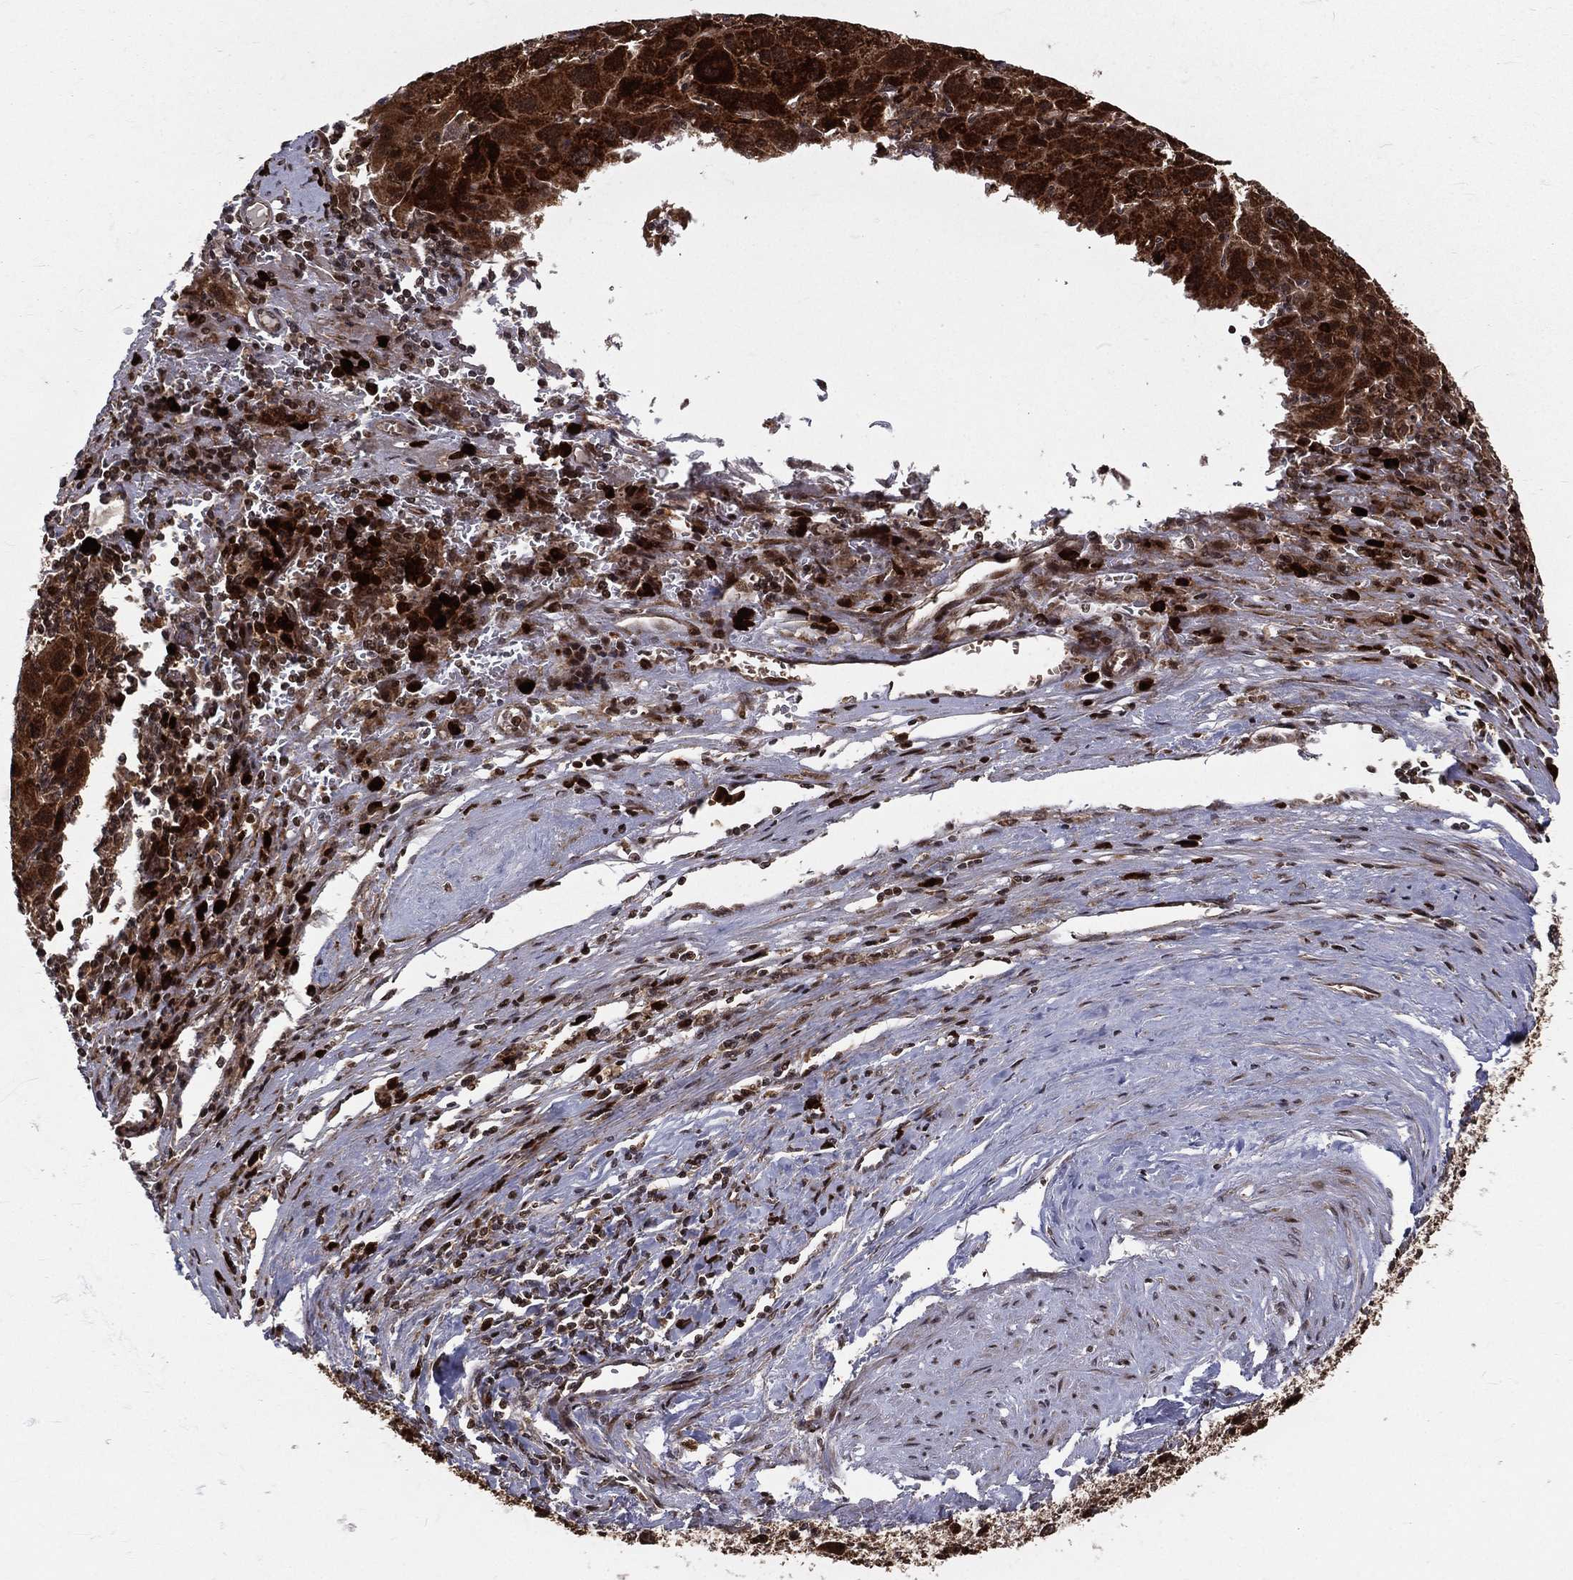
{"staining": {"intensity": "strong", "quantity": ">75%", "location": "cytoplasmic/membranous"}, "tissue": "liver cancer", "cell_type": "Tumor cells", "image_type": "cancer", "snomed": [{"axis": "morphology", "description": "Carcinoma, Hepatocellular, NOS"}, {"axis": "topography", "description": "Liver"}], "caption": "Immunohistochemical staining of human liver cancer (hepatocellular carcinoma) exhibits strong cytoplasmic/membranous protein expression in about >75% of tumor cells.", "gene": "MDM2", "patient": {"sex": "female", "age": 77}}